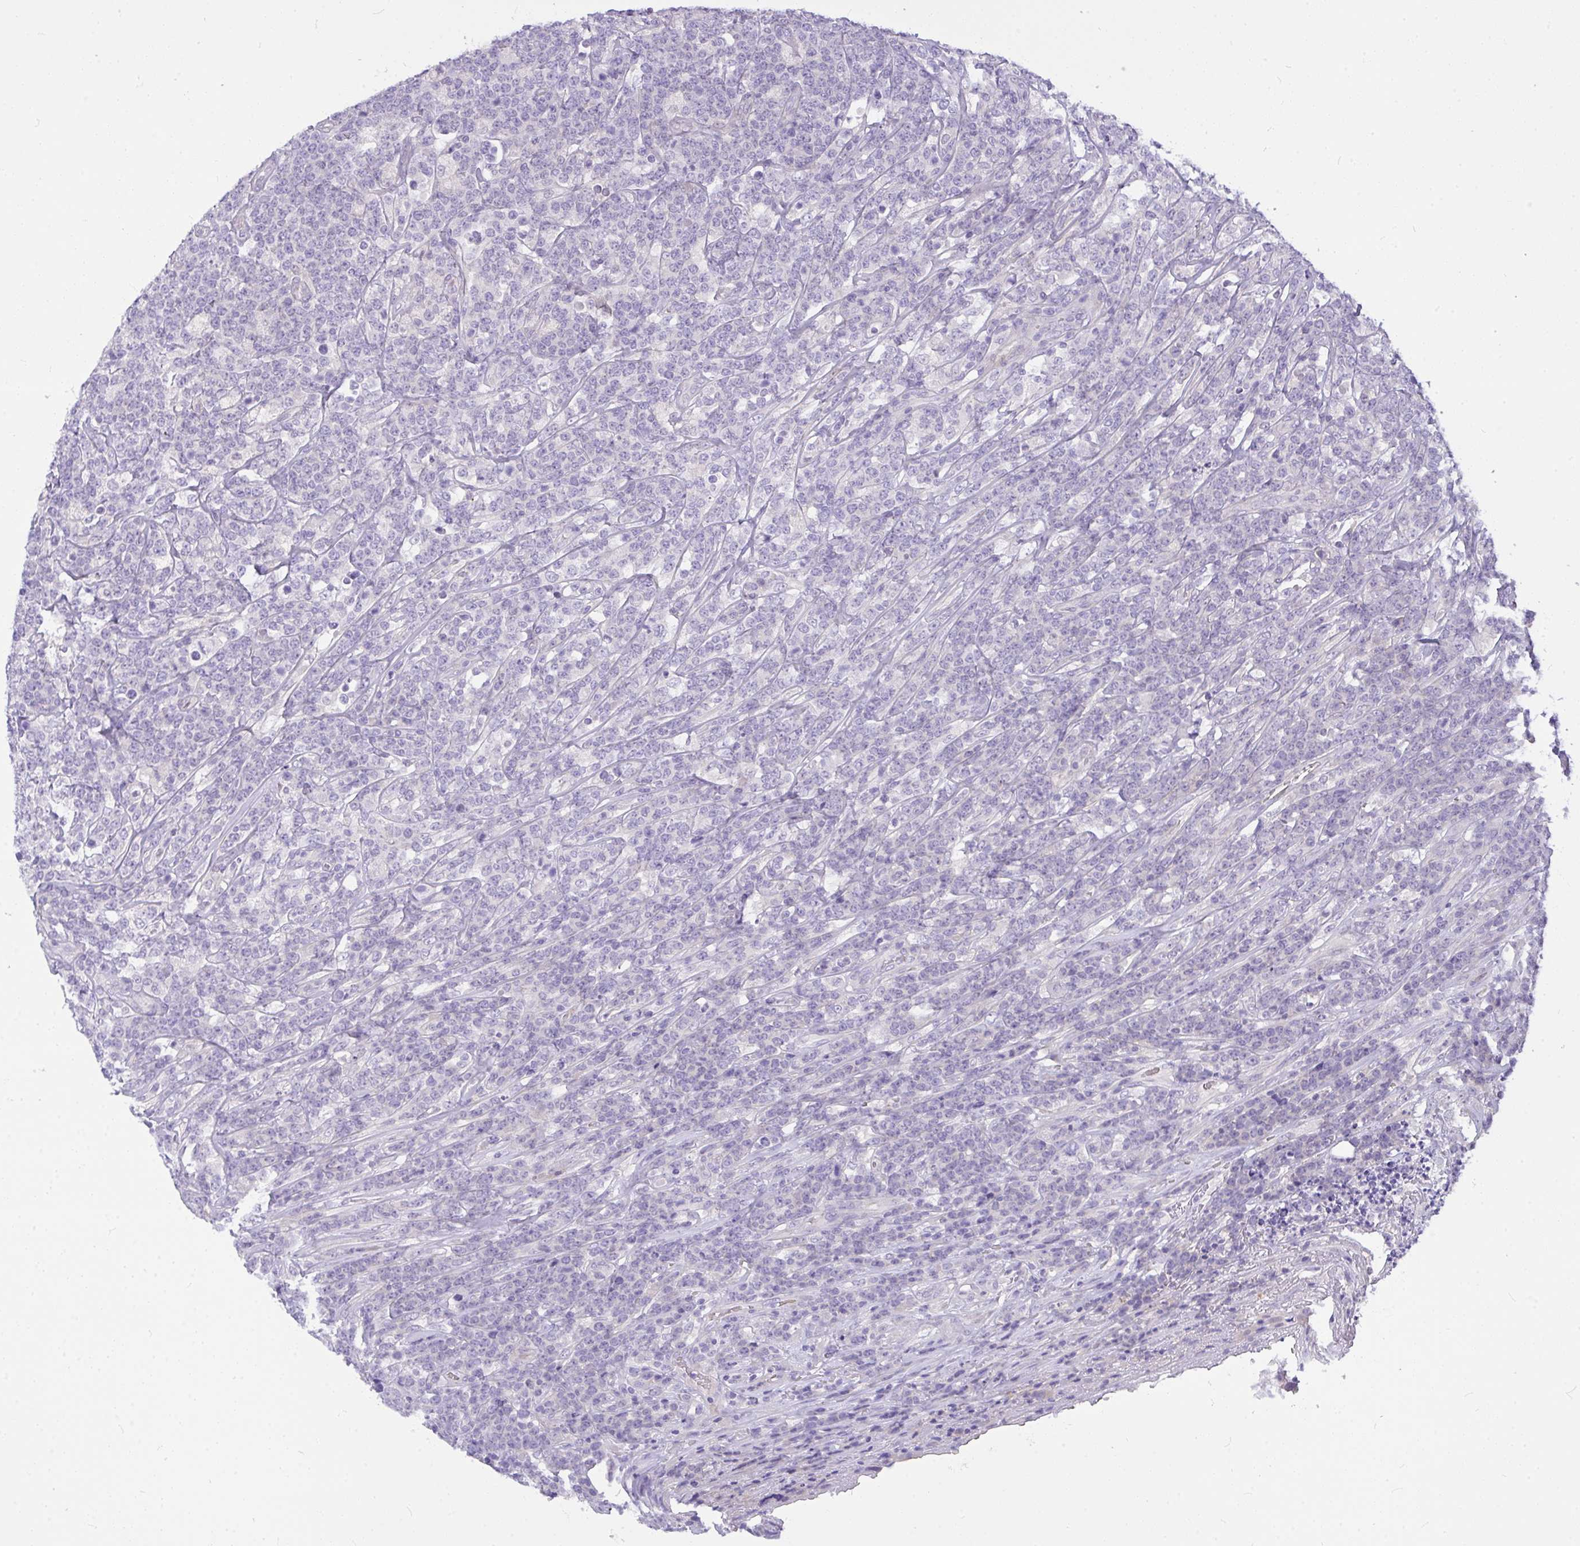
{"staining": {"intensity": "negative", "quantity": "none", "location": "none"}, "tissue": "lymphoma", "cell_type": "Tumor cells", "image_type": "cancer", "snomed": [{"axis": "morphology", "description": "Malignant lymphoma, non-Hodgkin's type, High grade"}, {"axis": "topography", "description": "Small intestine"}], "caption": "Immunohistochemistry (IHC) photomicrograph of lymphoma stained for a protein (brown), which shows no expression in tumor cells. Nuclei are stained in blue.", "gene": "MOCS1", "patient": {"sex": "male", "age": 8}}